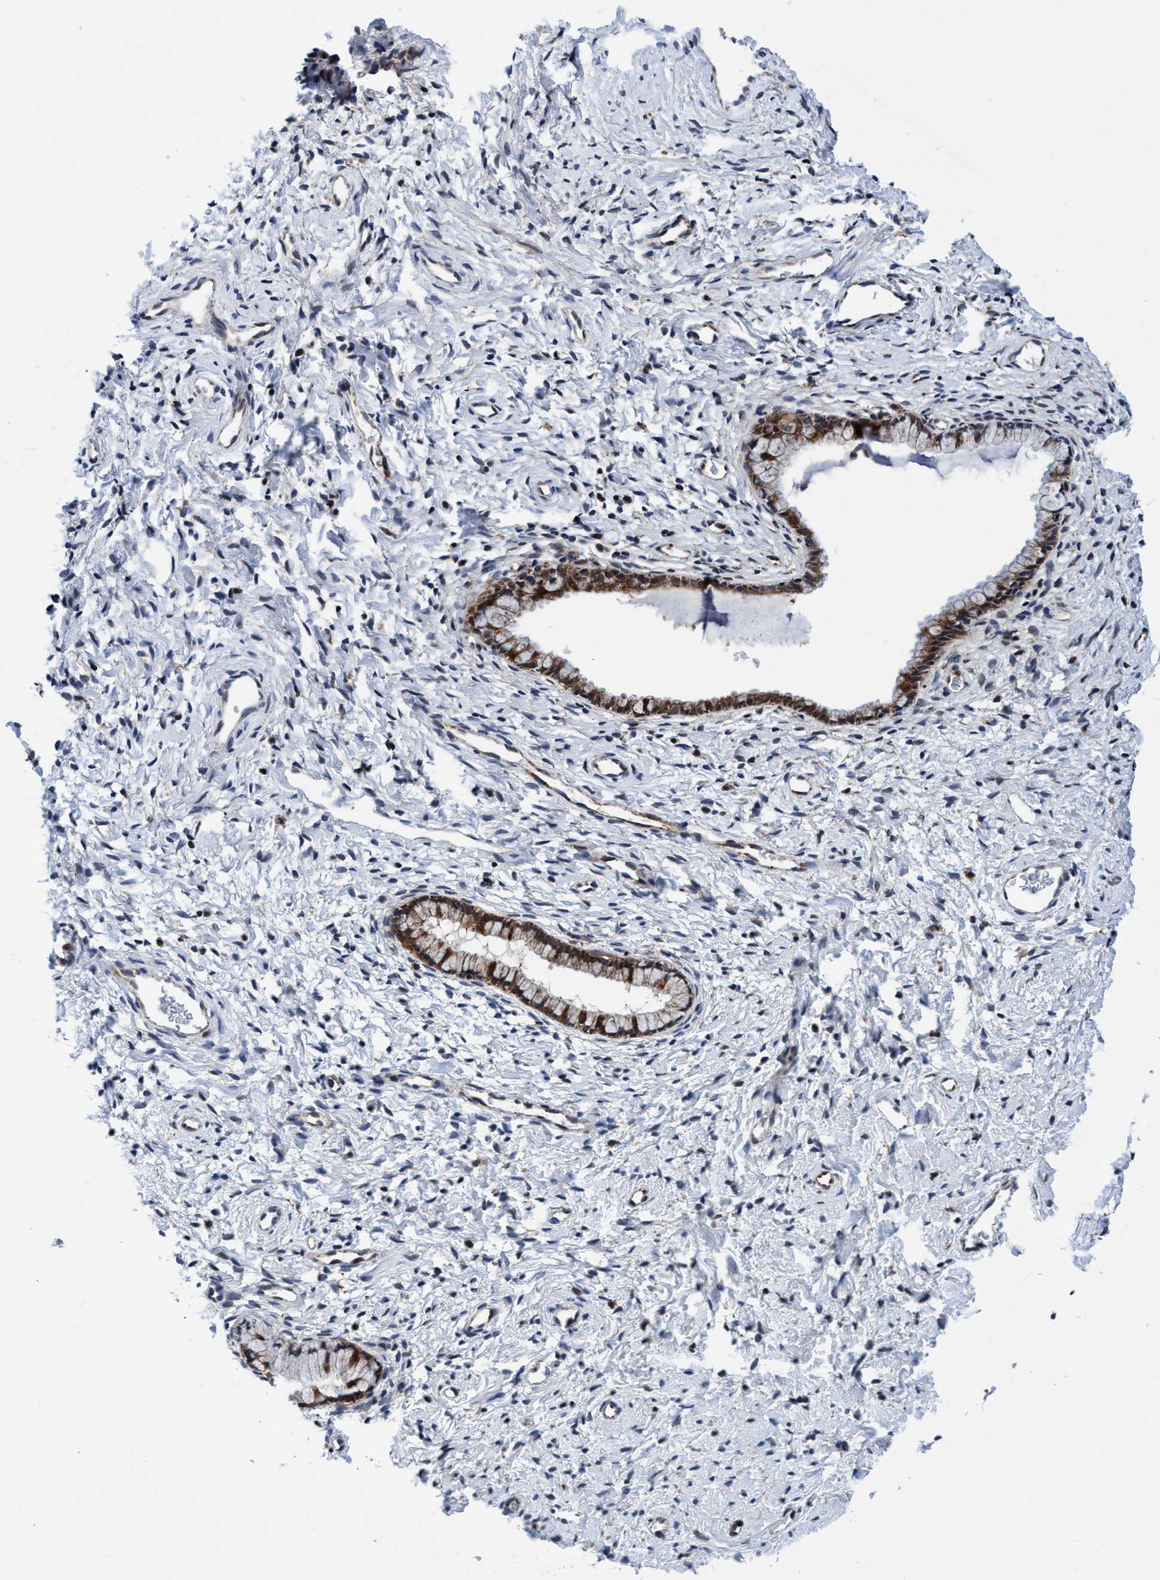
{"staining": {"intensity": "moderate", "quantity": "25%-75%", "location": "cytoplasmic/membranous"}, "tissue": "cervix", "cell_type": "Glandular cells", "image_type": "normal", "snomed": [{"axis": "morphology", "description": "Normal tissue, NOS"}, {"axis": "topography", "description": "Cervix"}], "caption": "Protein expression analysis of benign cervix exhibits moderate cytoplasmic/membranous positivity in approximately 25%-75% of glandular cells. The staining was performed using DAB, with brown indicating positive protein expression. Nuclei are stained blue with hematoxylin.", "gene": "AGAP2", "patient": {"sex": "female", "age": 72}}